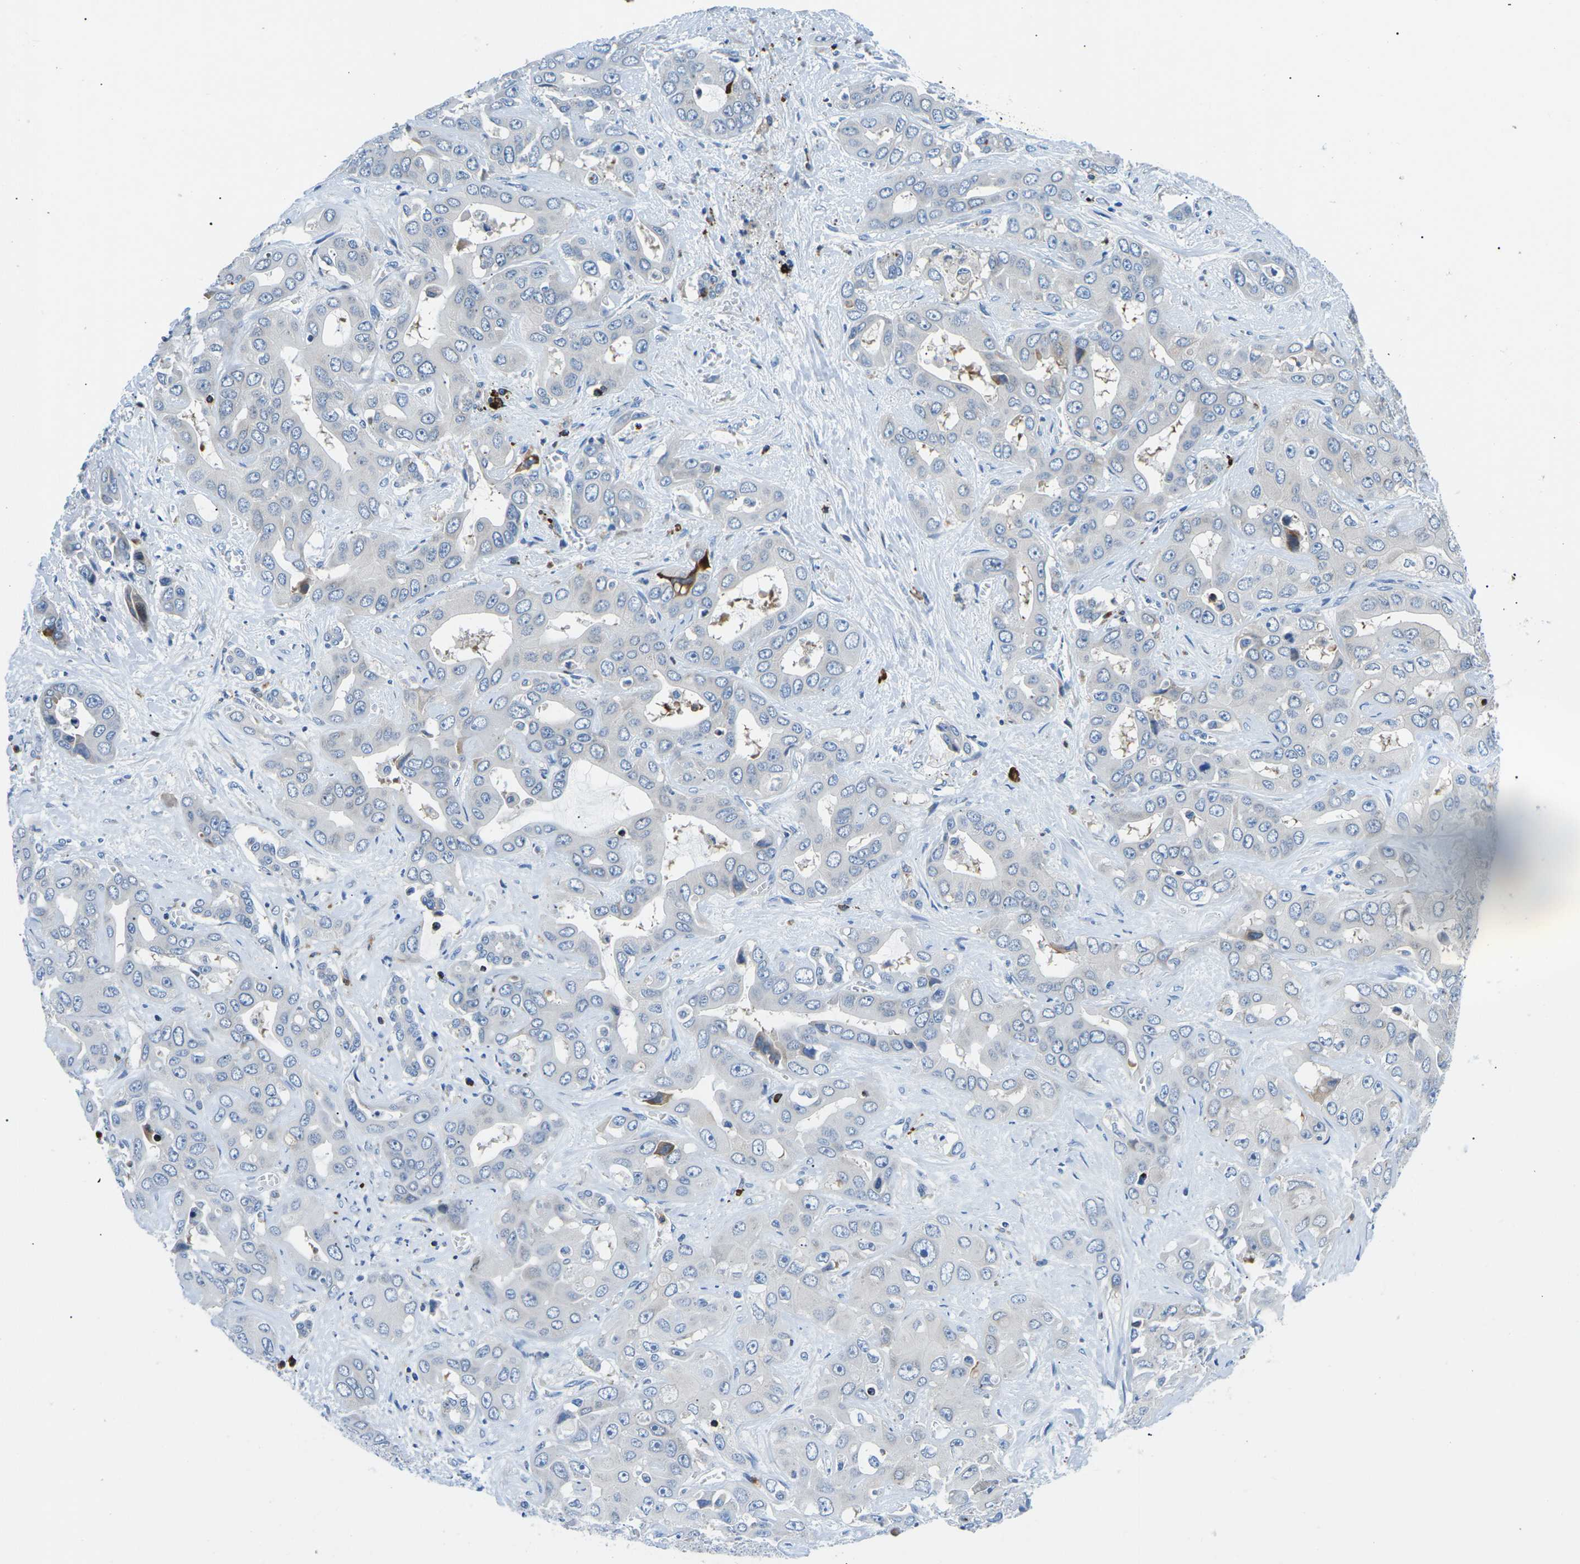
{"staining": {"intensity": "negative", "quantity": "none", "location": "none"}, "tissue": "liver cancer", "cell_type": "Tumor cells", "image_type": "cancer", "snomed": [{"axis": "morphology", "description": "Cholangiocarcinoma"}, {"axis": "topography", "description": "Liver"}], "caption": "There is no significant positivity in tumor cells of liver cancer (cholangiocarcinoma).", "gene": "MC4R", "patient": {"sex": "female", "age": 52}}